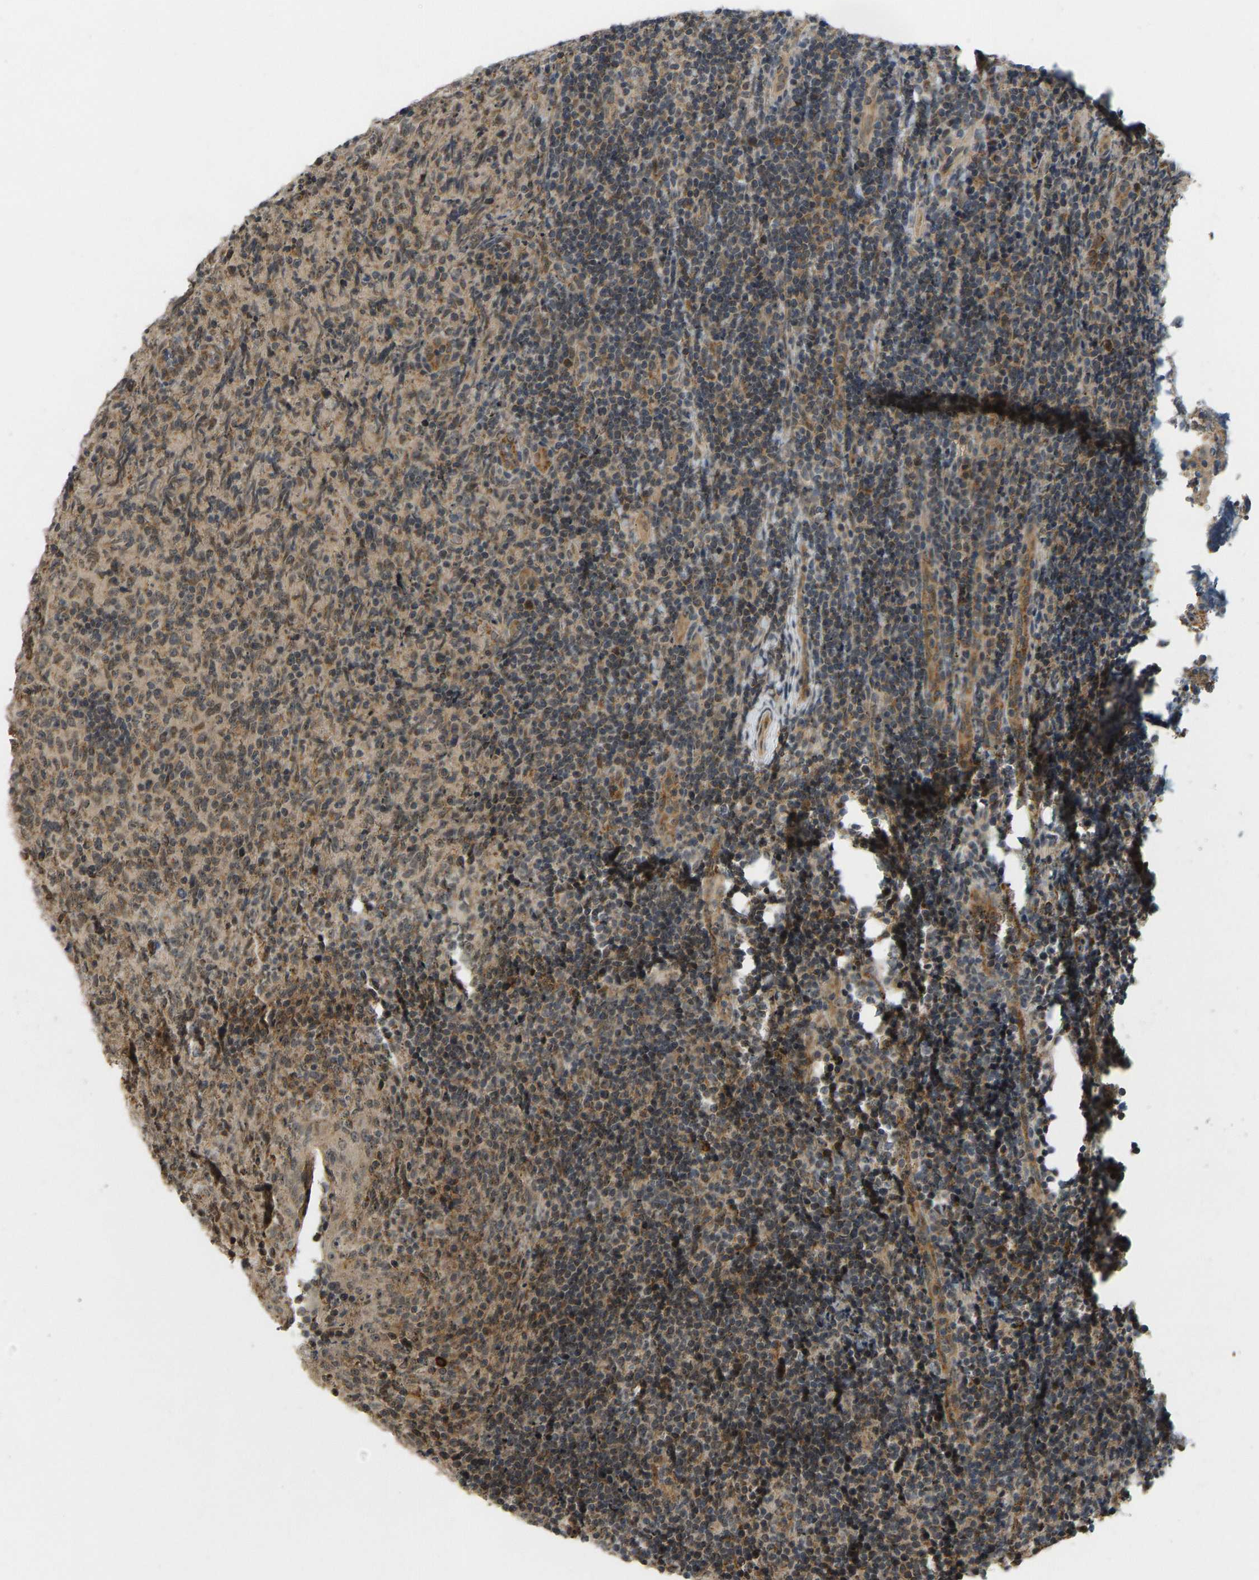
{"staining": {"intensity": "moderate", "quantity": ">75%", "location": "cytoplasmic/membranous"}, "tissue": "lymphoma", "cell_type": "Tumor cells", "image_type": "cancer", "snomed": [{"axis": "morphology", "description": "Malignant lymphoma, non-Hodgkin's type, High grade"}, {"axis": "topography", "description": "Tonsil"}], "caption": "The histopathology image demonstrates staining of lymphoma, revealing moderate cytoplasmic/membranous protein staining (brown color) within tumor cells.", "gene": "ACADS", "patient": {"sex": "female", "age": 36}}